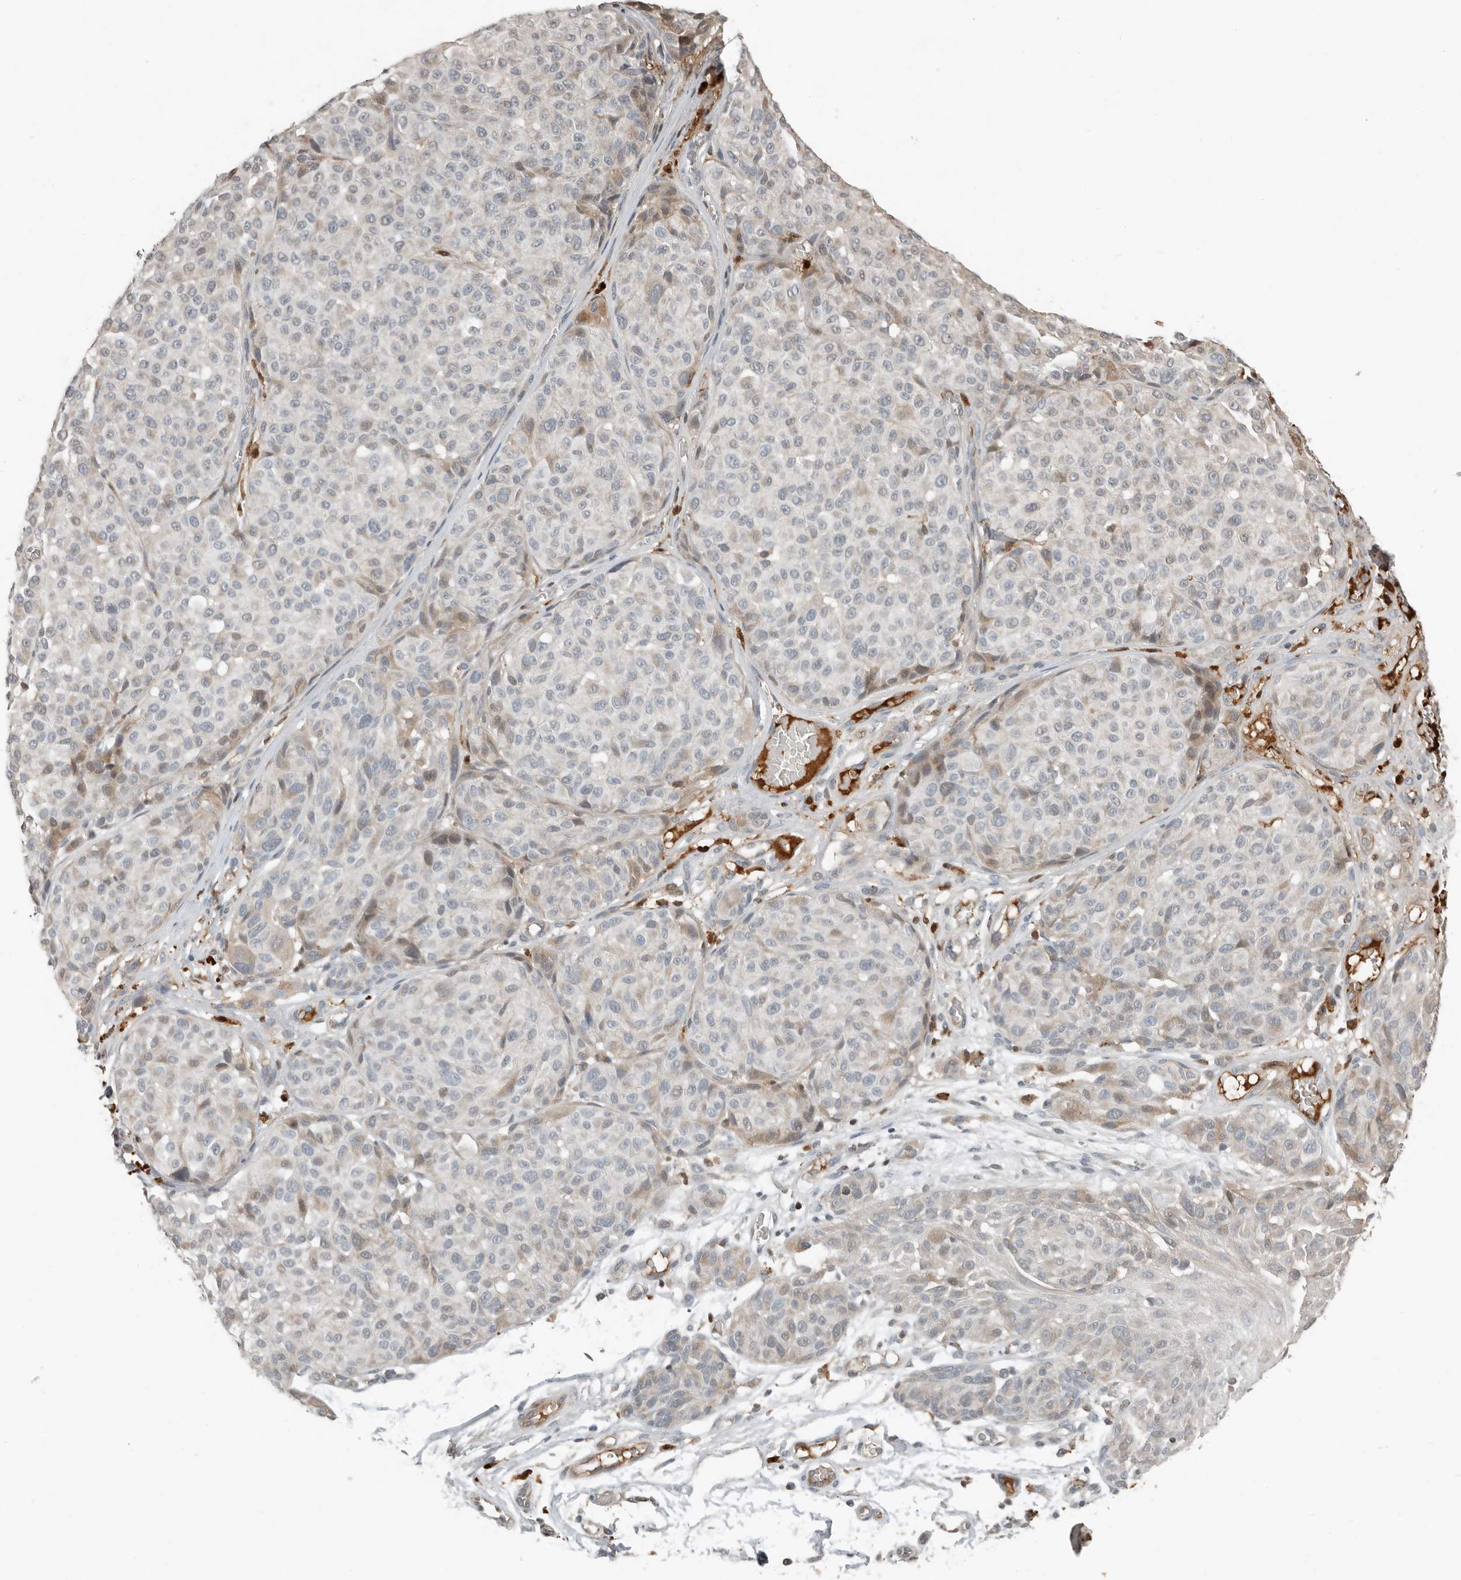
{"staining": {"intensity": "weak", "quantity": "<25%", "location": "cytoplasmic/membranous"}, "tissue": "melanoma", "cell_type": "Tumor cells", "image_type": "cancer", "snomed": [{"axis": "morphology", "description": "Malignant melanoma, NOS"}, {"axis": "topography", "description": "Skin"}], "caption": "Malignant melanoma was stained to show a protein in brown. There is no significant positivity in tumor cells. (Stains: DAB immunohistochemistry with hematoxylin counter stain, Microscopy: brightfield microscopy at high magnification).", "gene": "KLHL38", "patient": {"sex": "male", "age": 83}}